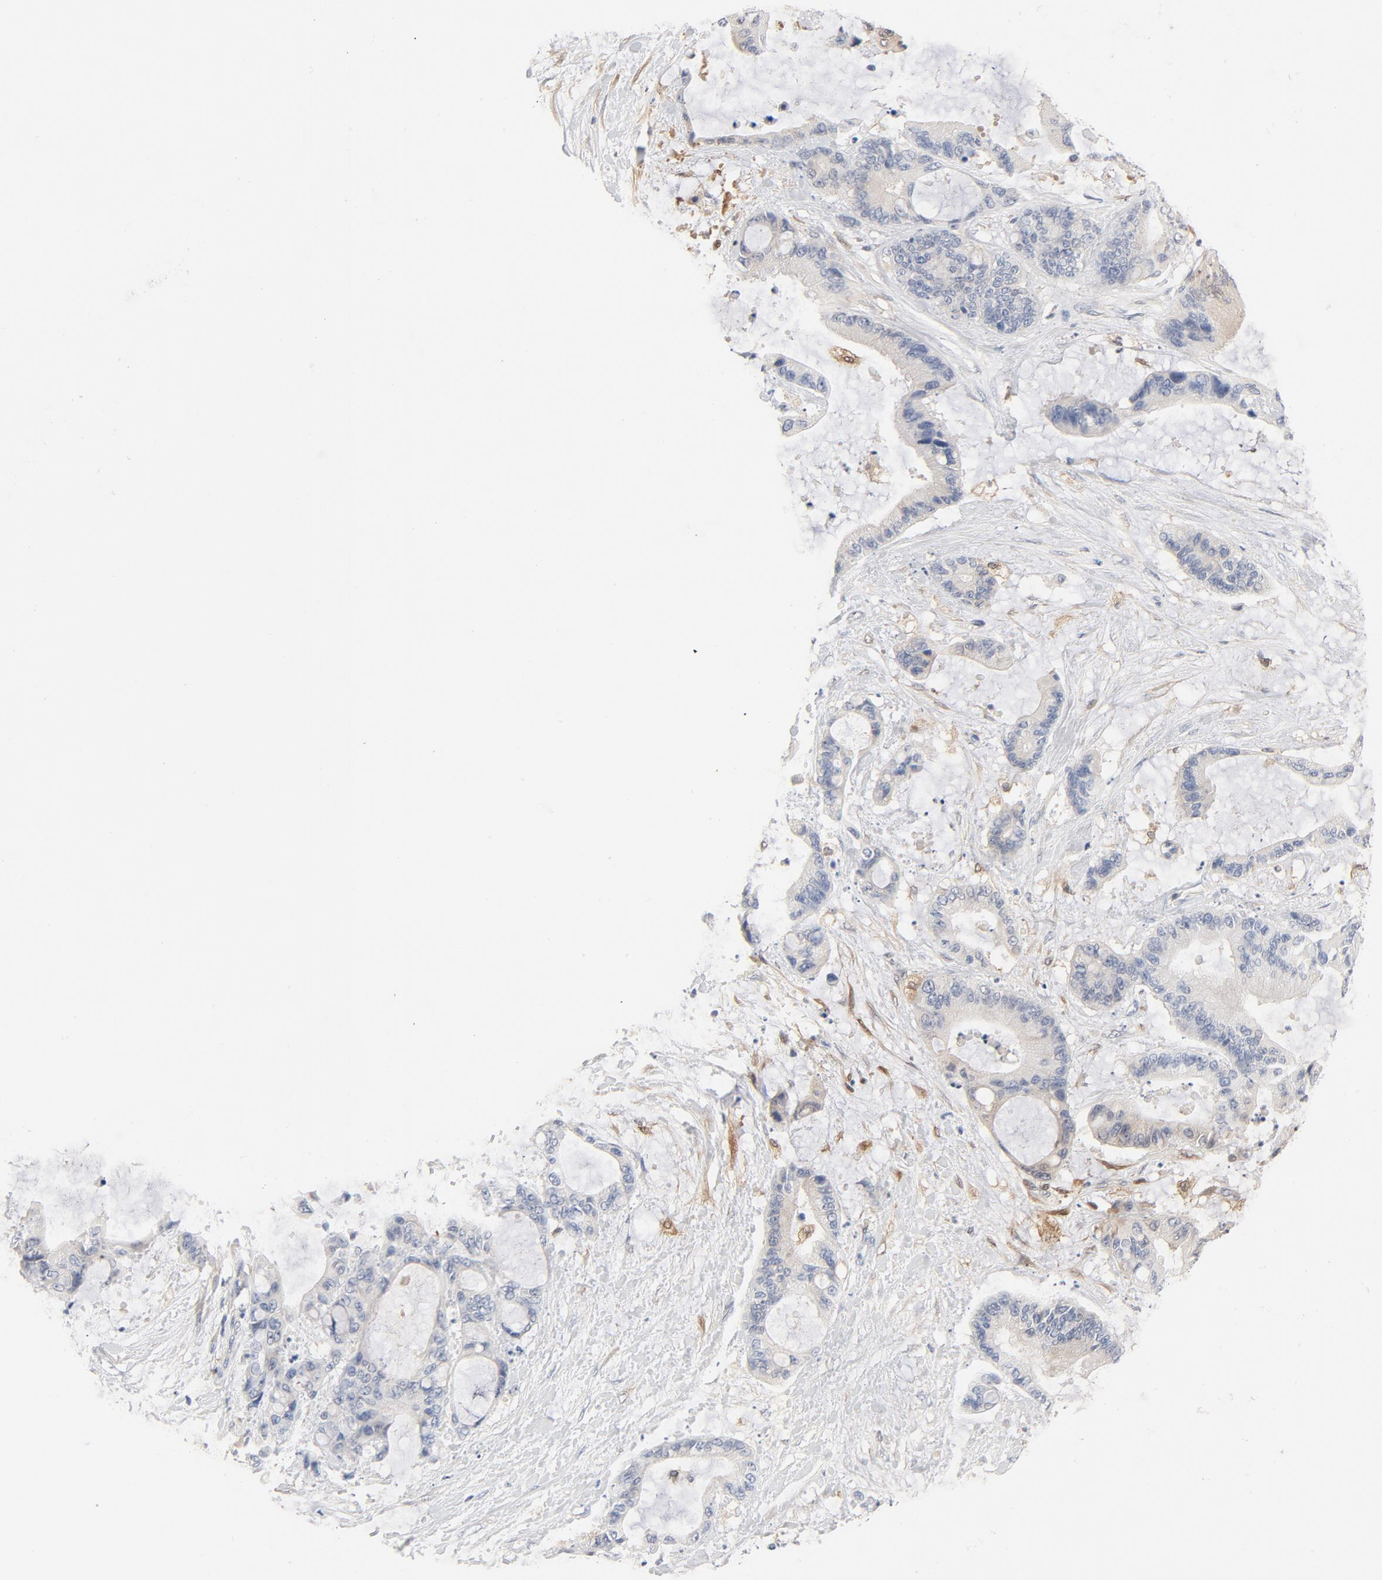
{"staining": {"intensity": "negative", "quantity": "none", "location": "none"}, "tissue": "liver cancer", "cell_type": "Tumor cells", "image_type": "cancer", "snomed": [{"axis": "morphology", "description": "Cholangiocarcinoma"}, {"axis": "topography", "description": "Liver"}], "caption": "Image shows no significant protein staining in tumor cells of liver cholangiocarcinoma. (DAB (3,3'-diaminobenzidine) IHC, high magnification).", "gene": "STAT1", "patient": {"sex": "female", "age": 73}}